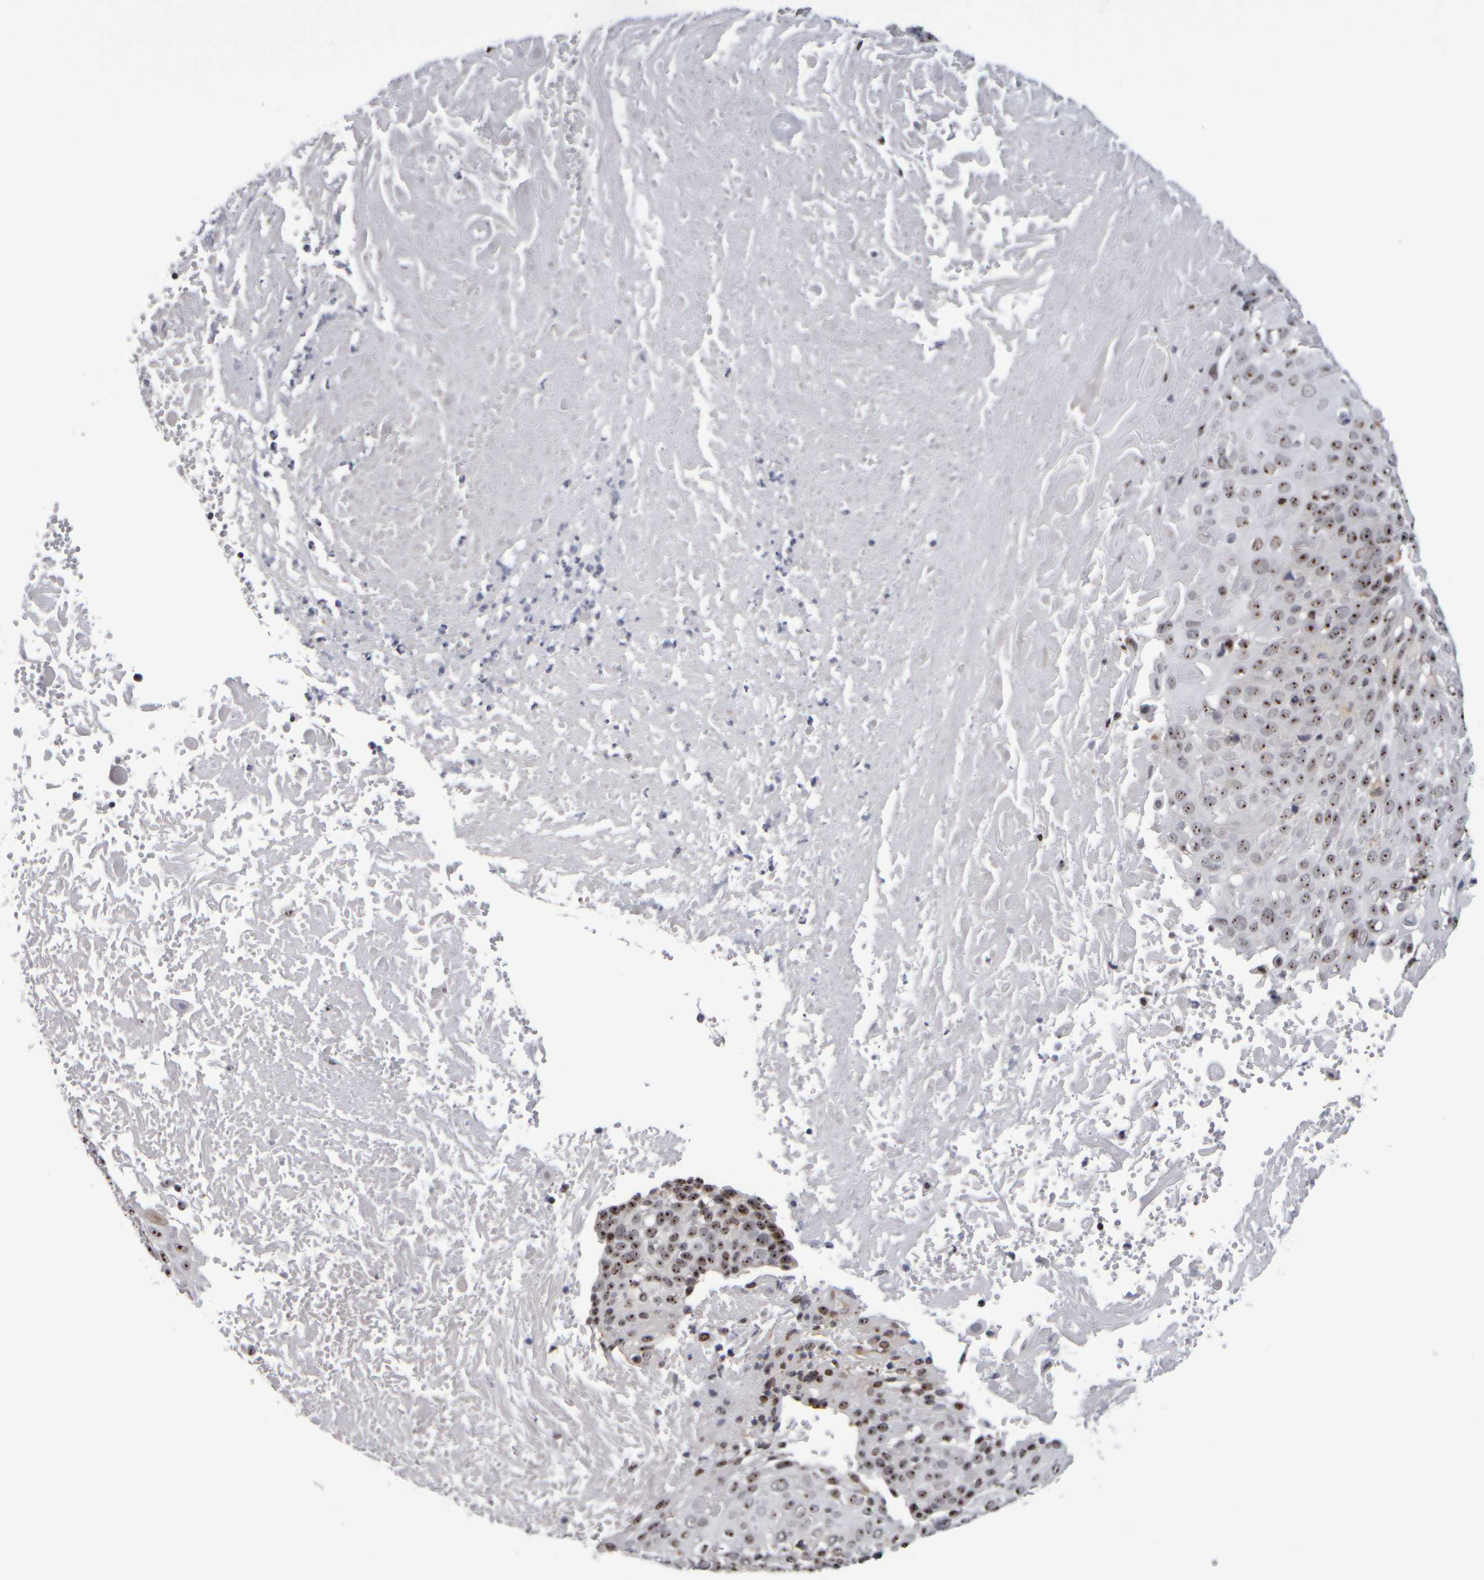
{"staining": {"intensity": "moderate", "quantity": ">75%", "location": "nuclear"}, "tissue": "cervical cancer", "cell_type": "Tumor cells", "image_type": "cancer", "snomed": [{"axis": "morphology", "description": "Squamous cell carcinoma, NOS"}, {"axis": "topography", "description": "Cervix"}], "caption": "Immunohistochemistry image of neoplastic tissue: human cervical squamous cell carcinoma stained using IHC shows medium levels of moderate protein expression localized specifically in the nuclear of tumor cells, appearing as a nuclear brown color.", "gene": "SURF6", "patient": {"sex": "female", "age": 74}}